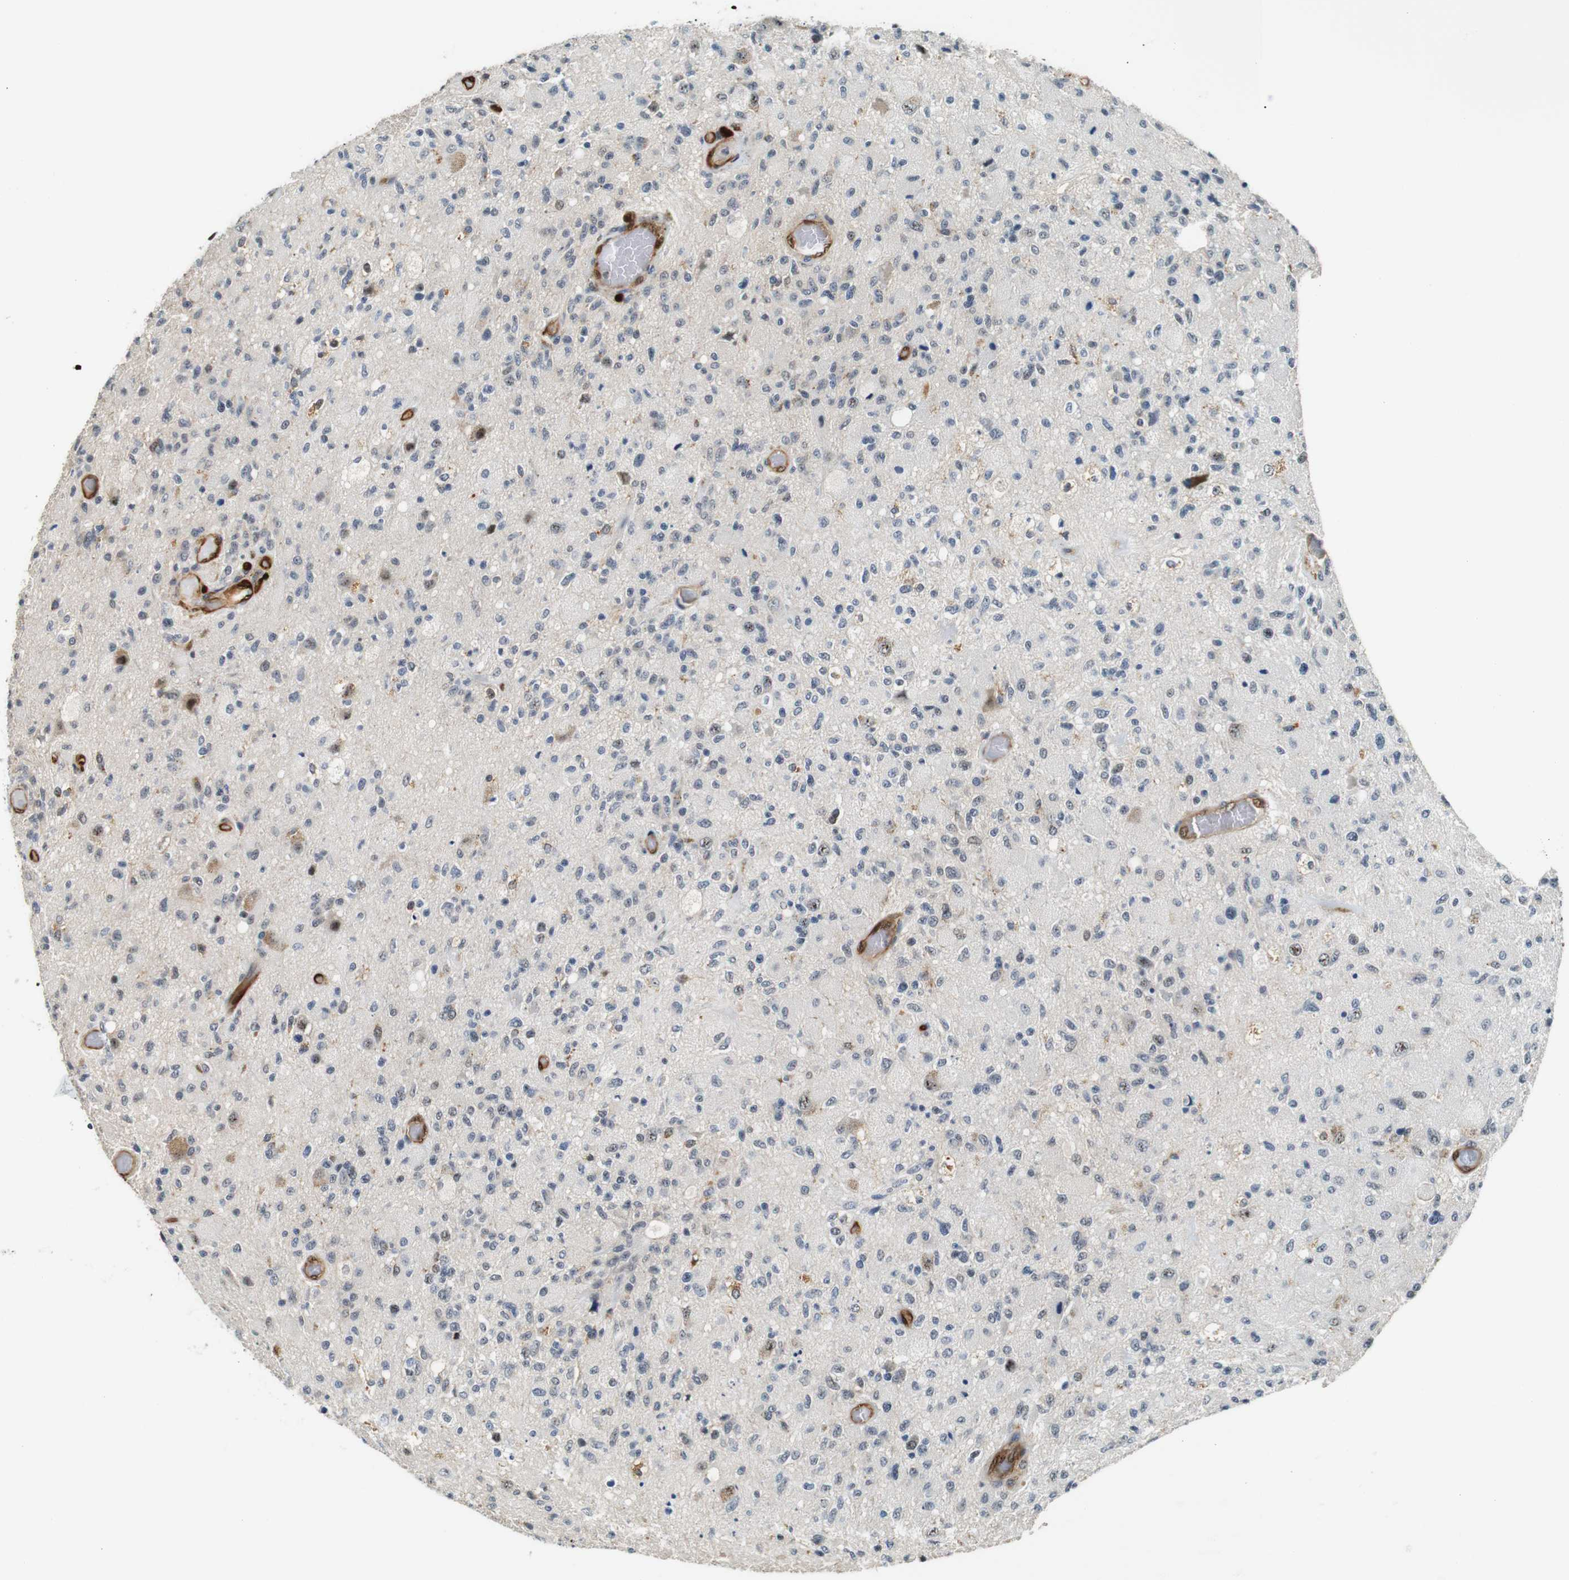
{"staining": {"intensity": "weak", "quantity": "<25%", "location": "nuclear"}, "tissue": "glioma", "cell_type": "Tumor cells", "image_type": "cancer", "snomed": [{"axis": "morphology", "description": "Normal tissue, NOS"}, {"axis": "morphology", "description": "Glioma, malignant, High grade"}, {"axis": "topography", "description": "Cerebral cortex"}], "caption": "This is an immunohistochemistry (IHC) photomicrograph of glioma. There is no expression in tumor cells.", "gene": "LXN", "patient": {"sex": "male", "age": 77}}